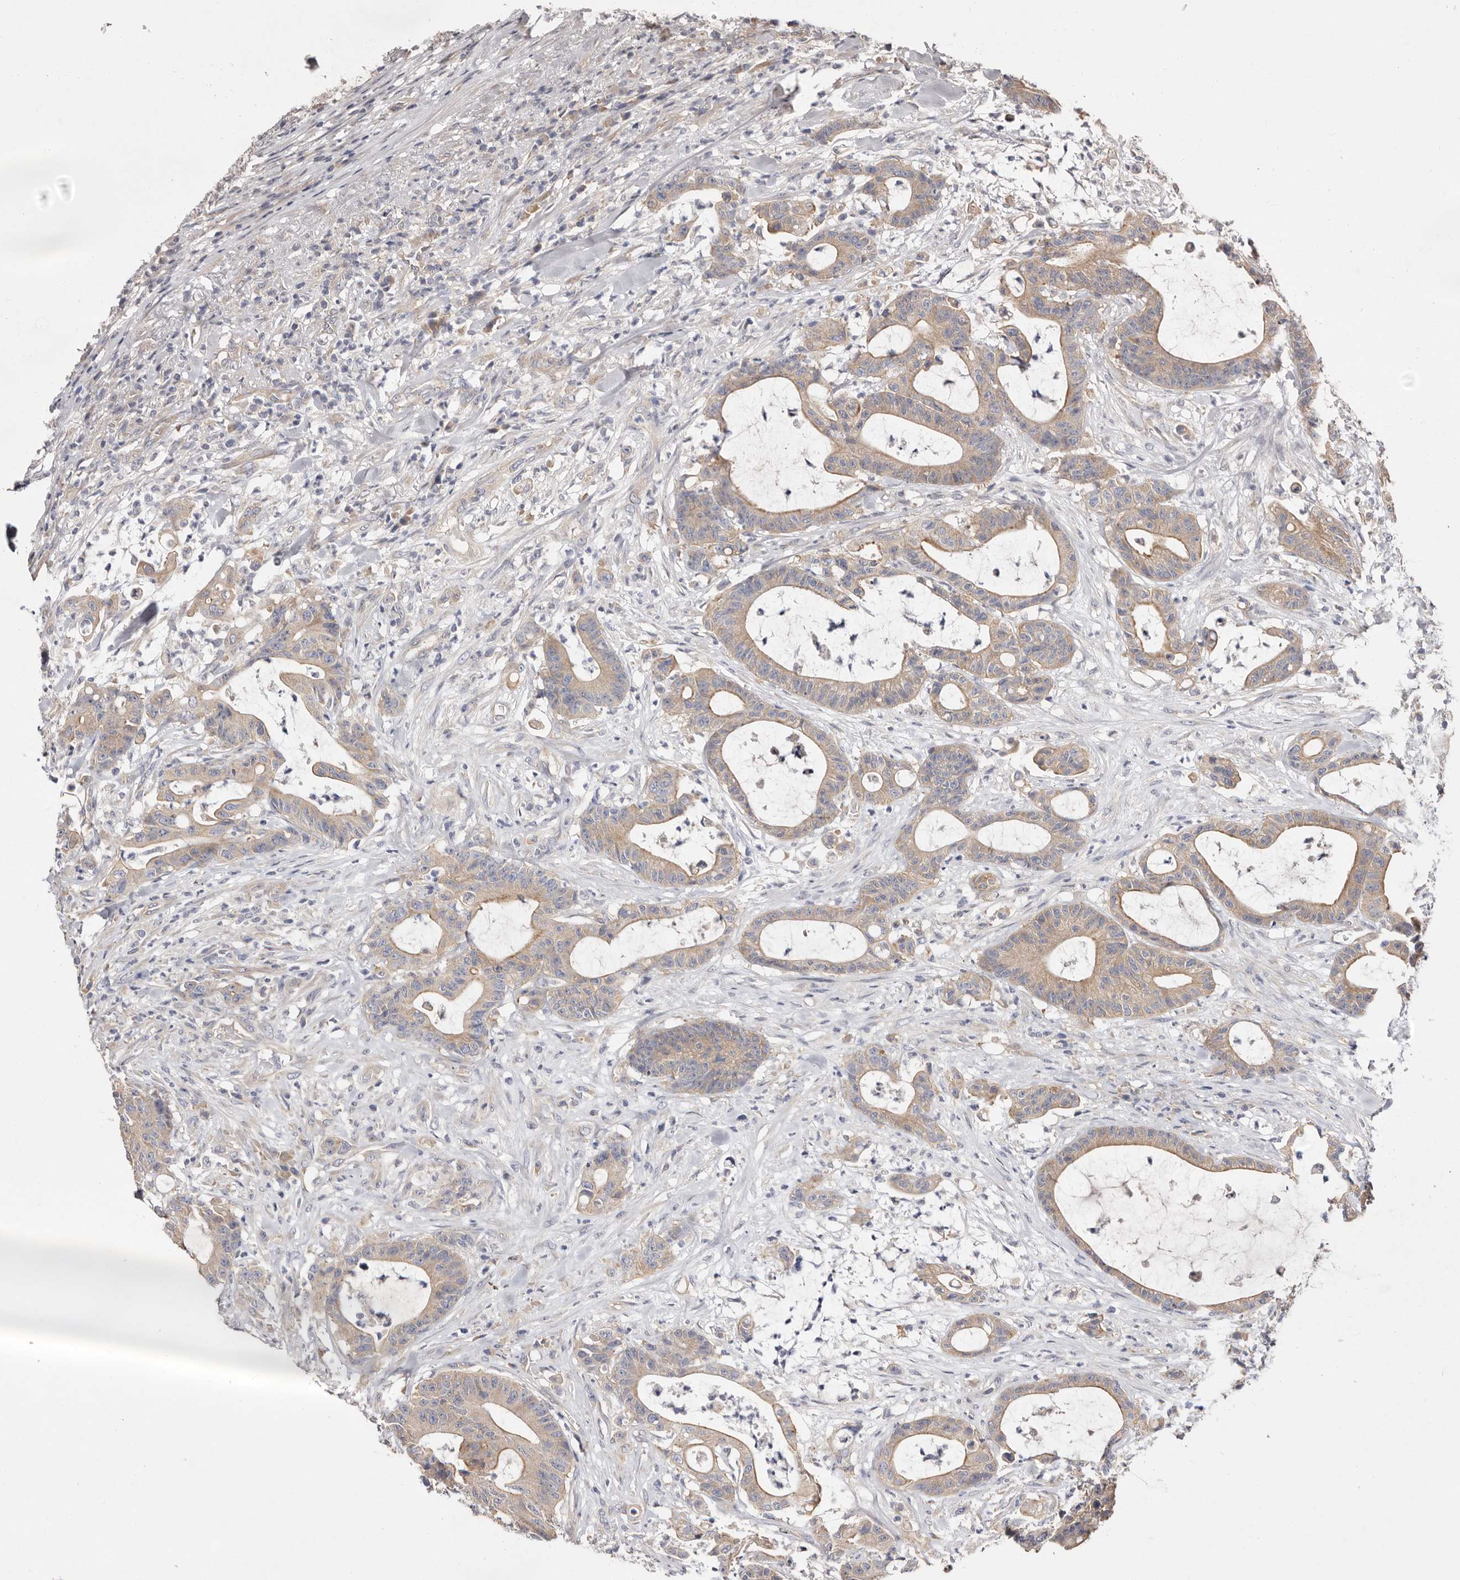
{"staining": {"intensity": "weak", "quantity": ">75%", "location": "cytoplasmic/membranous"}, "tissue": "colorectal cancer", "cell_type": "Tumor cells", "image_type": "cancer", "snomed": [{"axis": "morphology", "description": "Adenocarcinoma, NOS"}, {"axis": "topography", "description": "Colon"}], "caption": "Colorectal adenocarcinoma stained with a protein marker shows weak staining in tumor cells.", "gene": "FAM167B", "patient": {"sex": "female", "age": 84}}